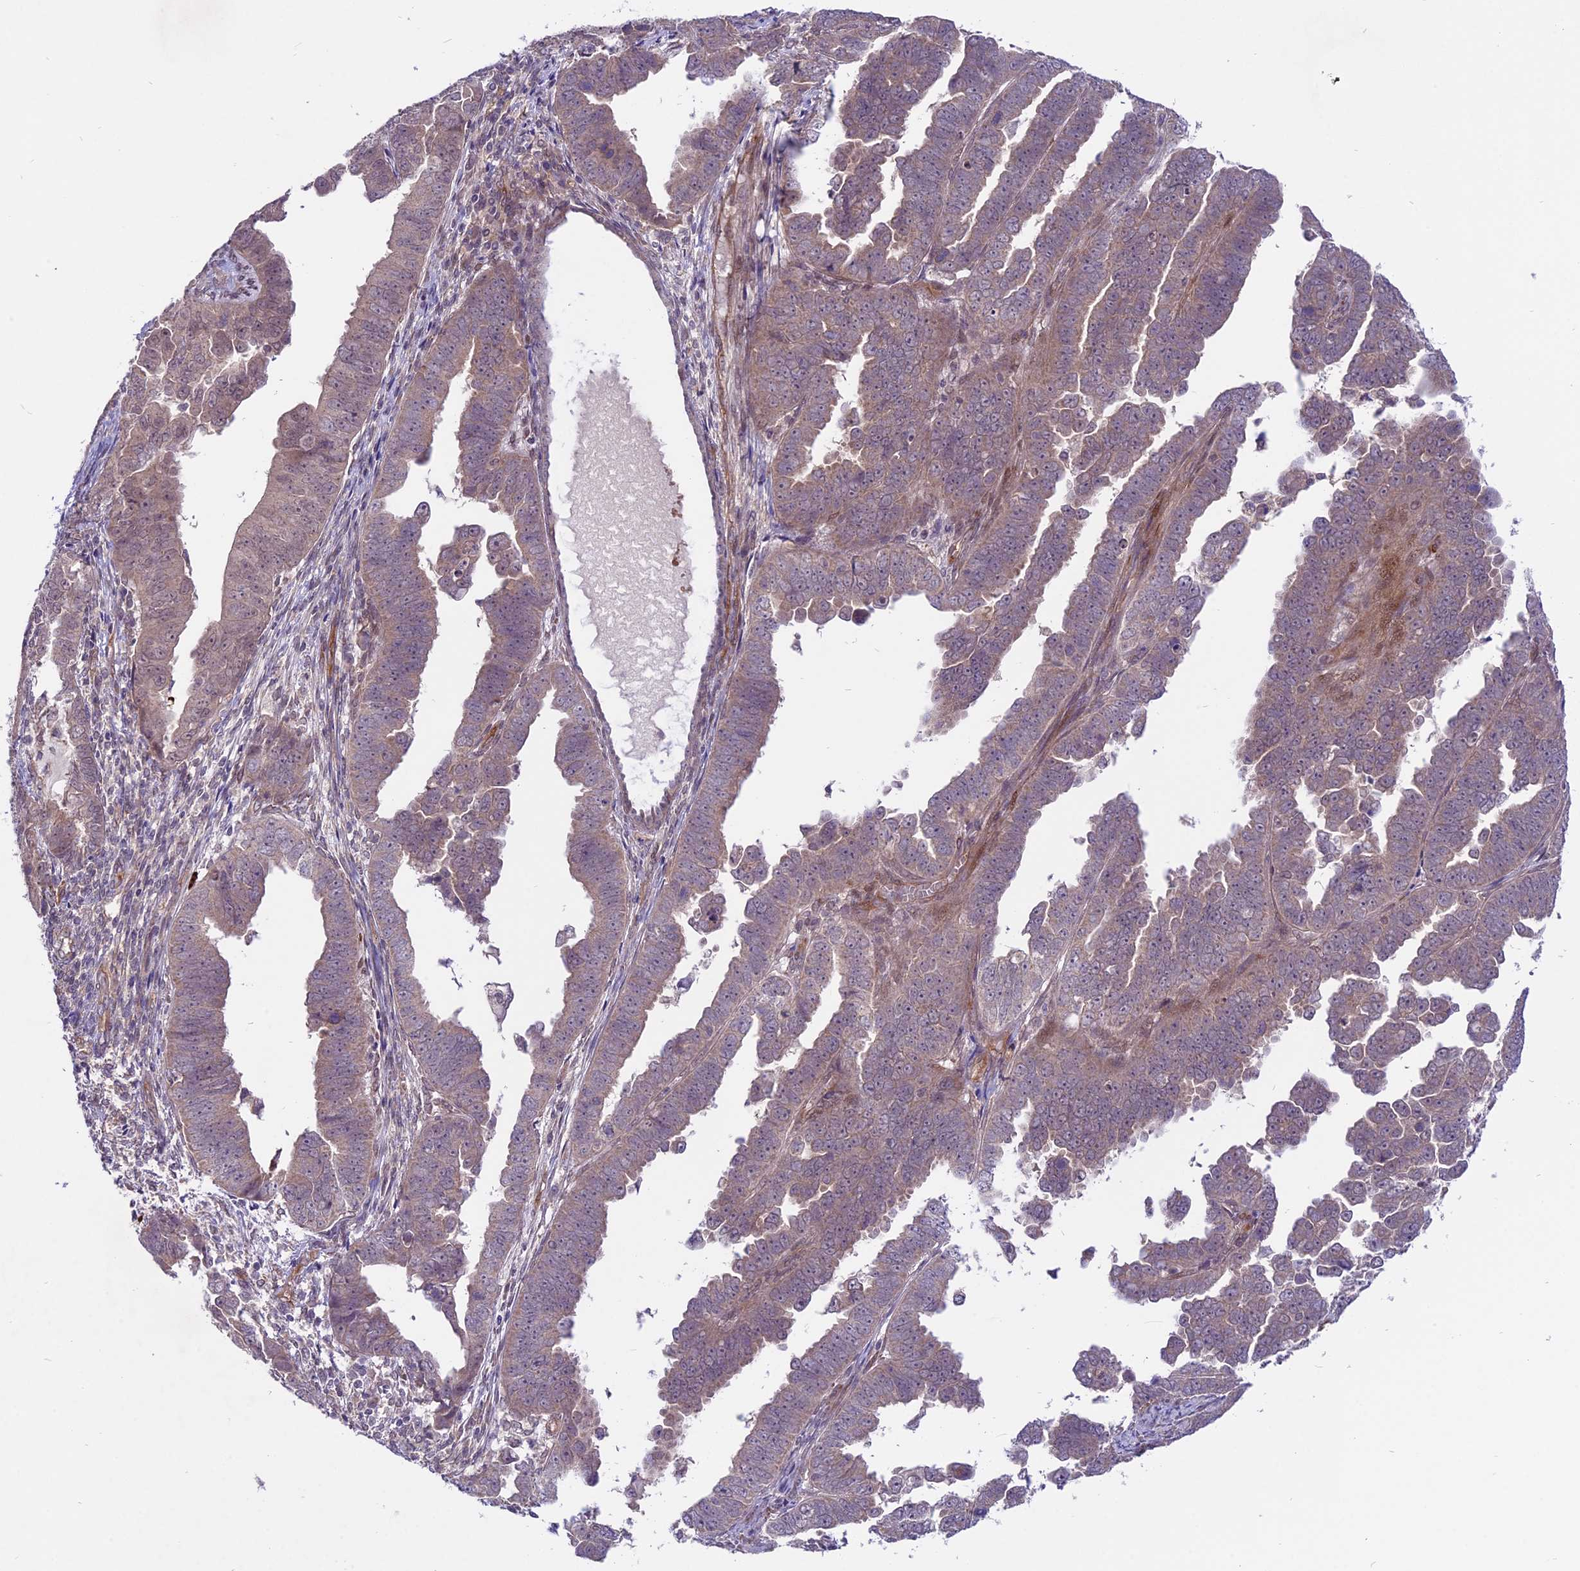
{"staining": {"intensity": "weak", "quantity": "25%-75%", "location": "cytoplasmic/membranous"}, "tissue": "endometrial cancer", "cell_type": "Tumor cells", "image_type": "cancer", "snomed": [{"axis": "morphology", "description": "Adenocarcinoma, NOS"}, {"axis": "topography", "description": "Endometrium"}], "caption": "Immunohistochemical staining of endometrial adenocarcinoma demonstrates weak cytoplasmic/membranous protein expression in approximately 25%-75% of tumor cells.", "gene": "SPRED1", "patient": {"sex": "female", "age": 75}}